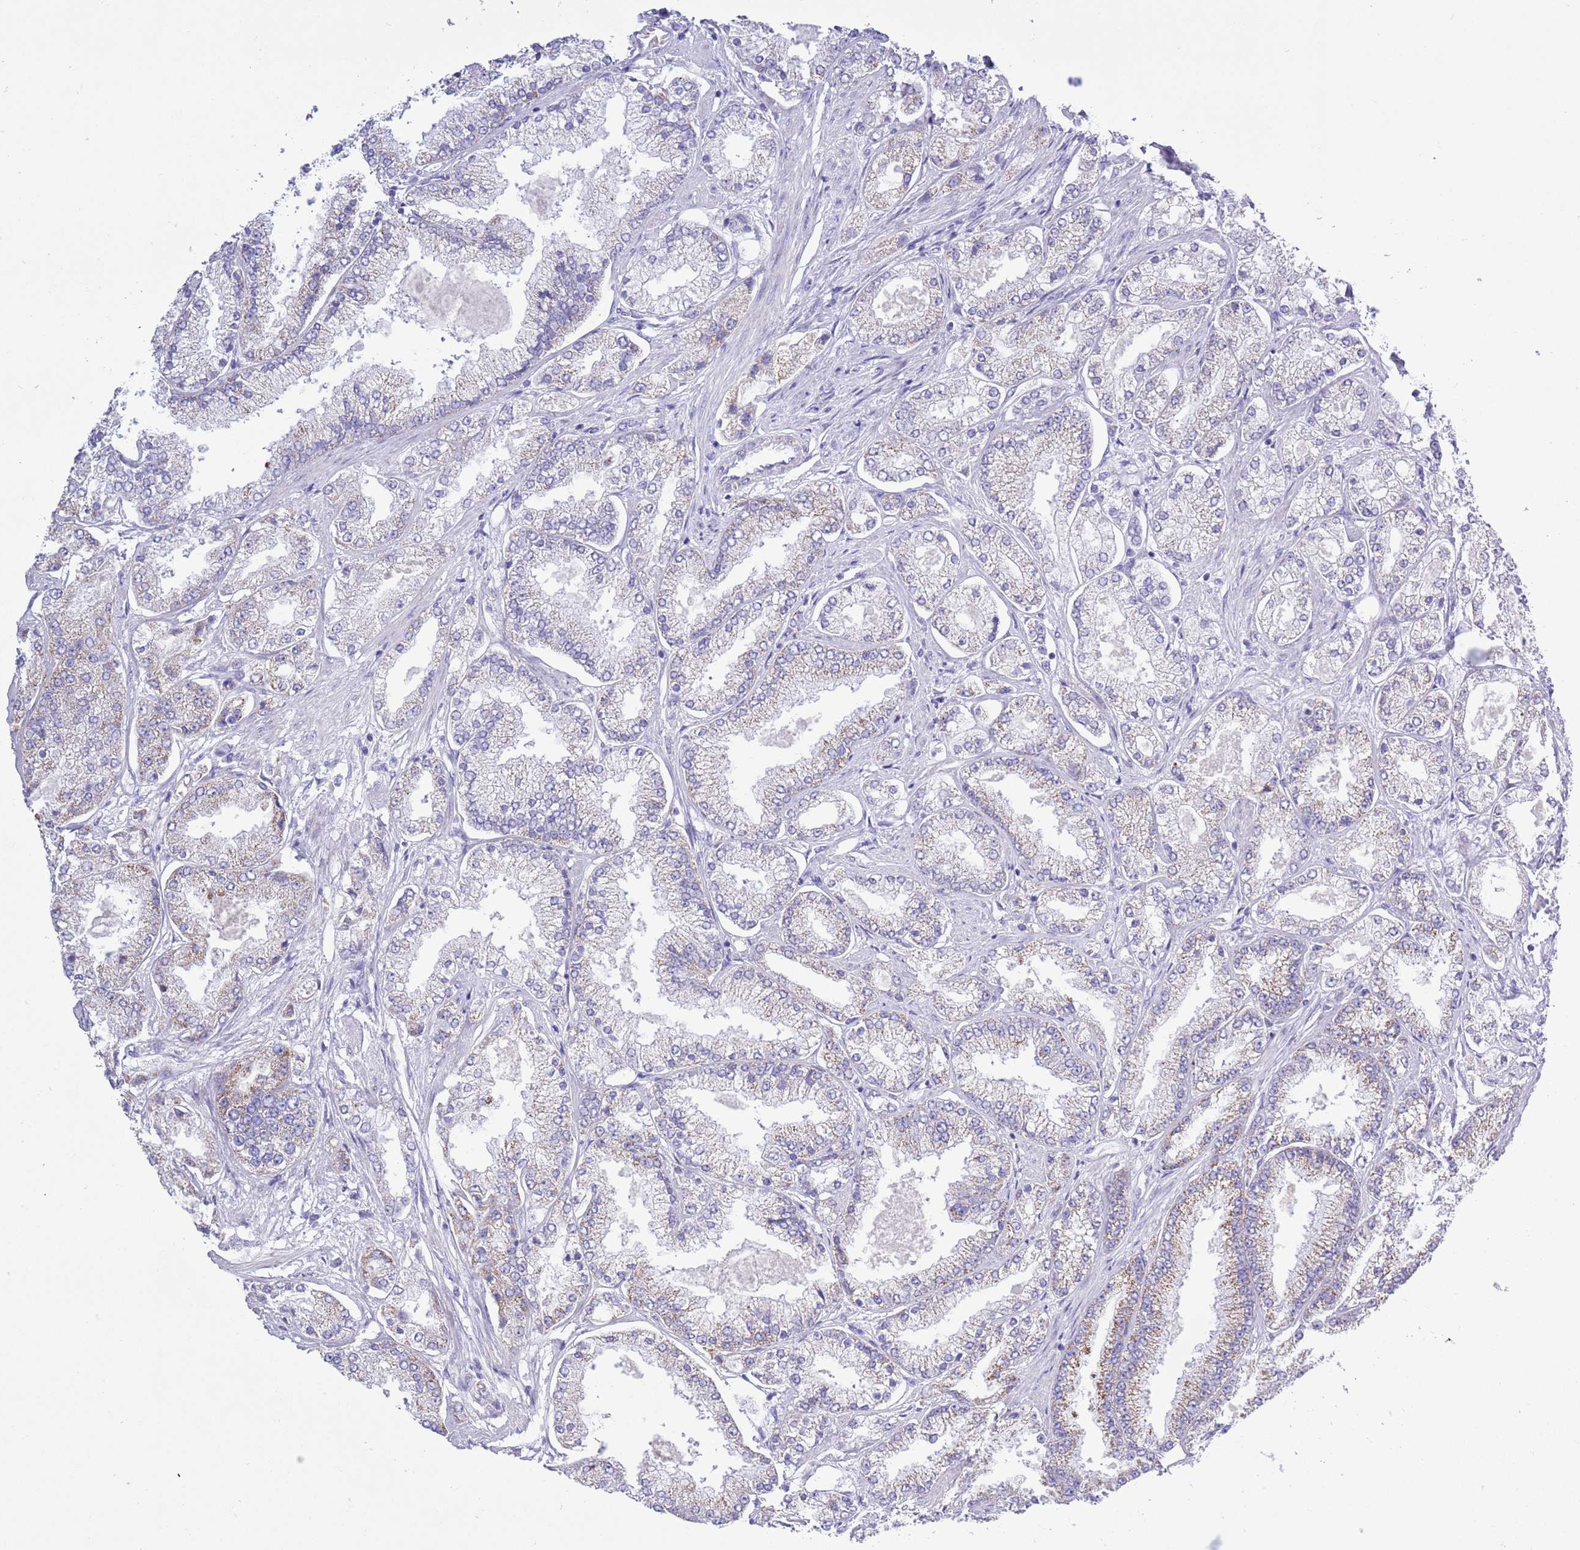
{"staining": {"intensity": "weak", "quantity": "25%-75%", "location": "cytoplasmic/membranous"}, "tissue": "prostate cancer", "cell_type": "Tumor cells", "image_type": "cancer", "snomed": [{"axis": "morphology", "description": "Adenocarcinoma, High grade"}, {"axis": "topography", "description": "Prostate"}], "caption": "This micrograph reveals high-grade adenocarcinoma (prostate) stained with immunohistochemistry to label a protein in brown. The cytoplasmic/membranous of tumor cells show weak positivity for the protein. Nuclei are counter-stained blue.", "gene": "MOCOS", "patient": {"sex": "male", "age": 69}}